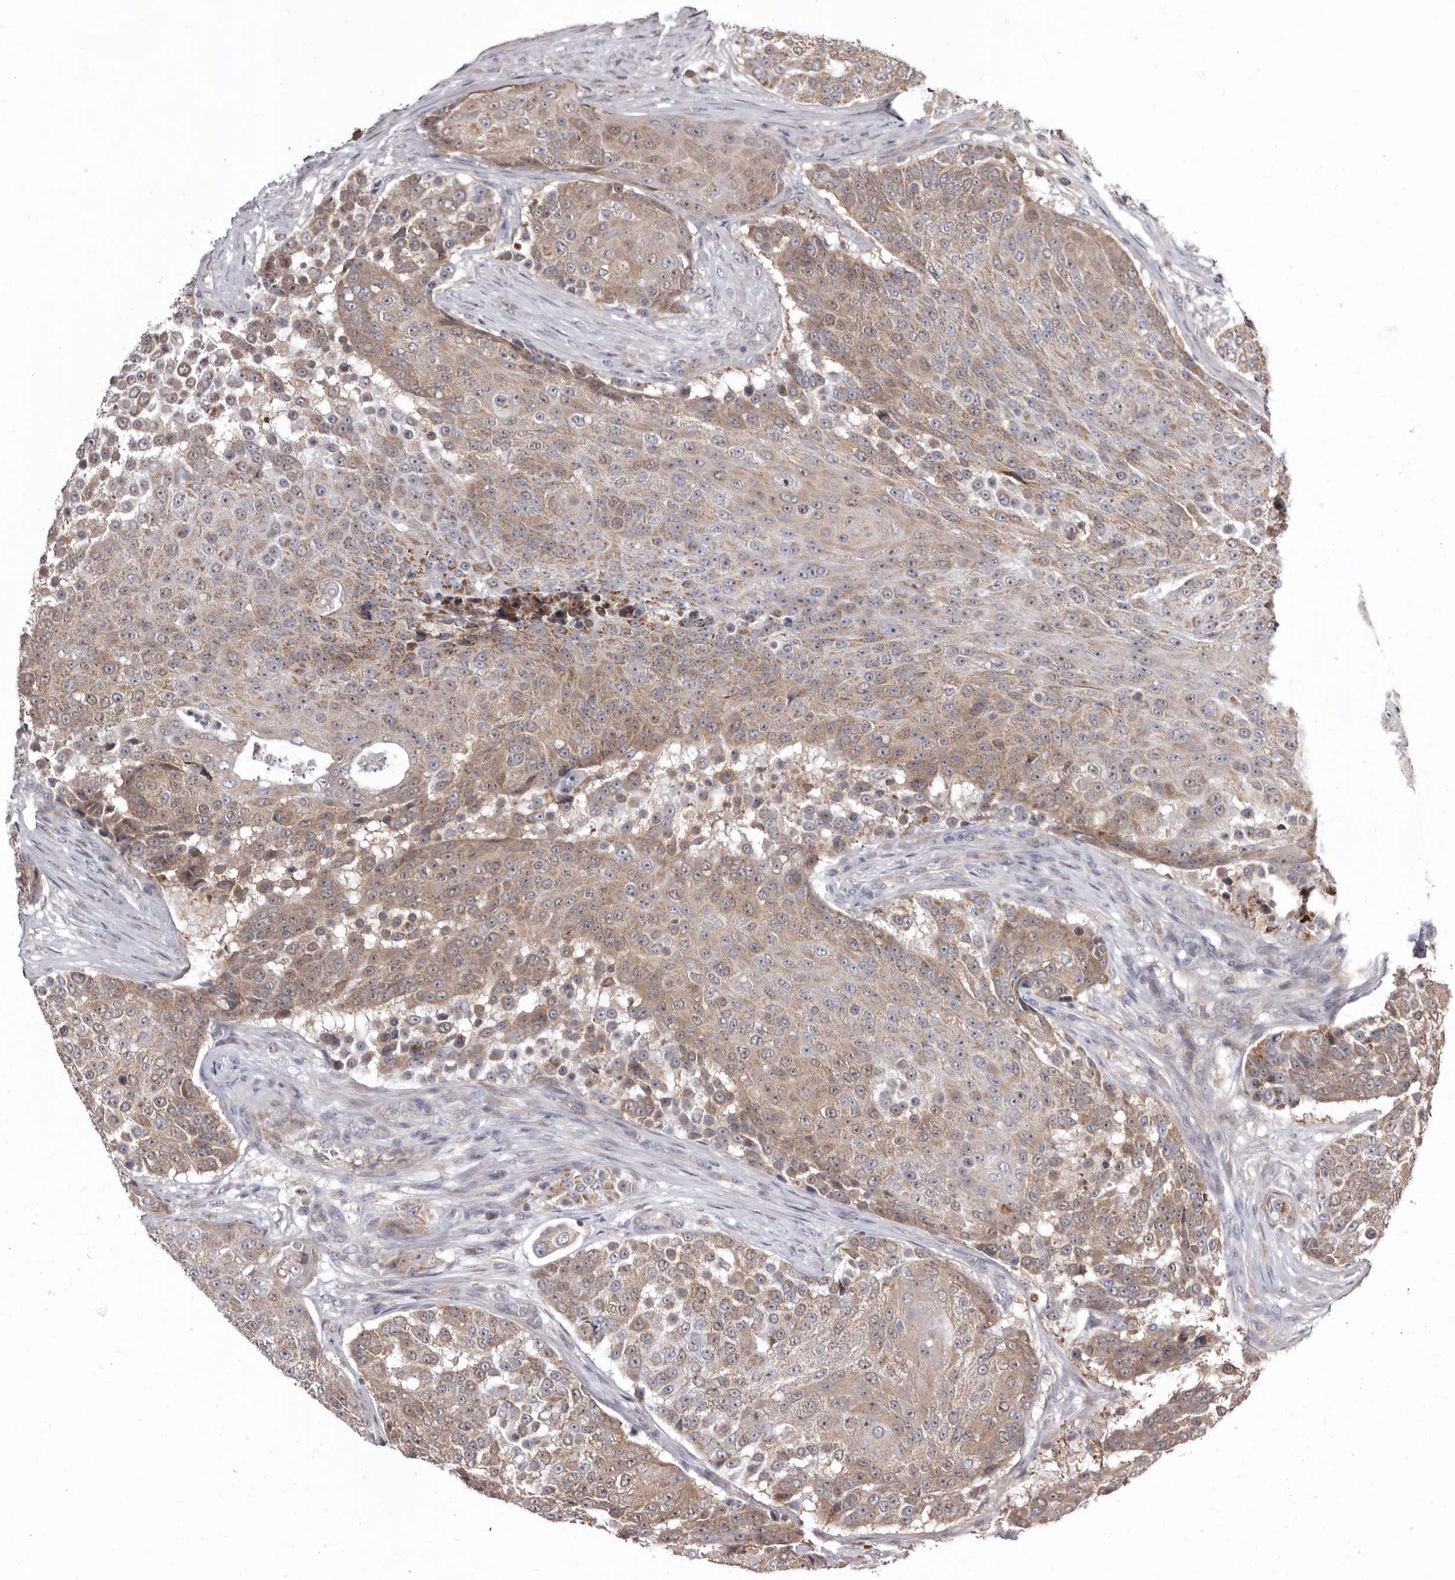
{"staining": {"intensity": "weak", "quantity": ">75%", "location": "cytoplasmic/membranous"}, "tissue": "urothelial cancer", "cell_type": "Tumor cells", "image_type": "cancer", "snomed": [{"axis": "morphology", "description": "Urothelial carcinoma, High grade"}, {"axis": "topography", "description": "Urinary bladder"}], "caption": "Brown immunohistochemical staining in human urothelial cancer exhibits weak cytoplasmic/membranous expression in about >75% of tumor cells.", "gene": "SMC4", "patient": {"sex": "female", "age": 63}}